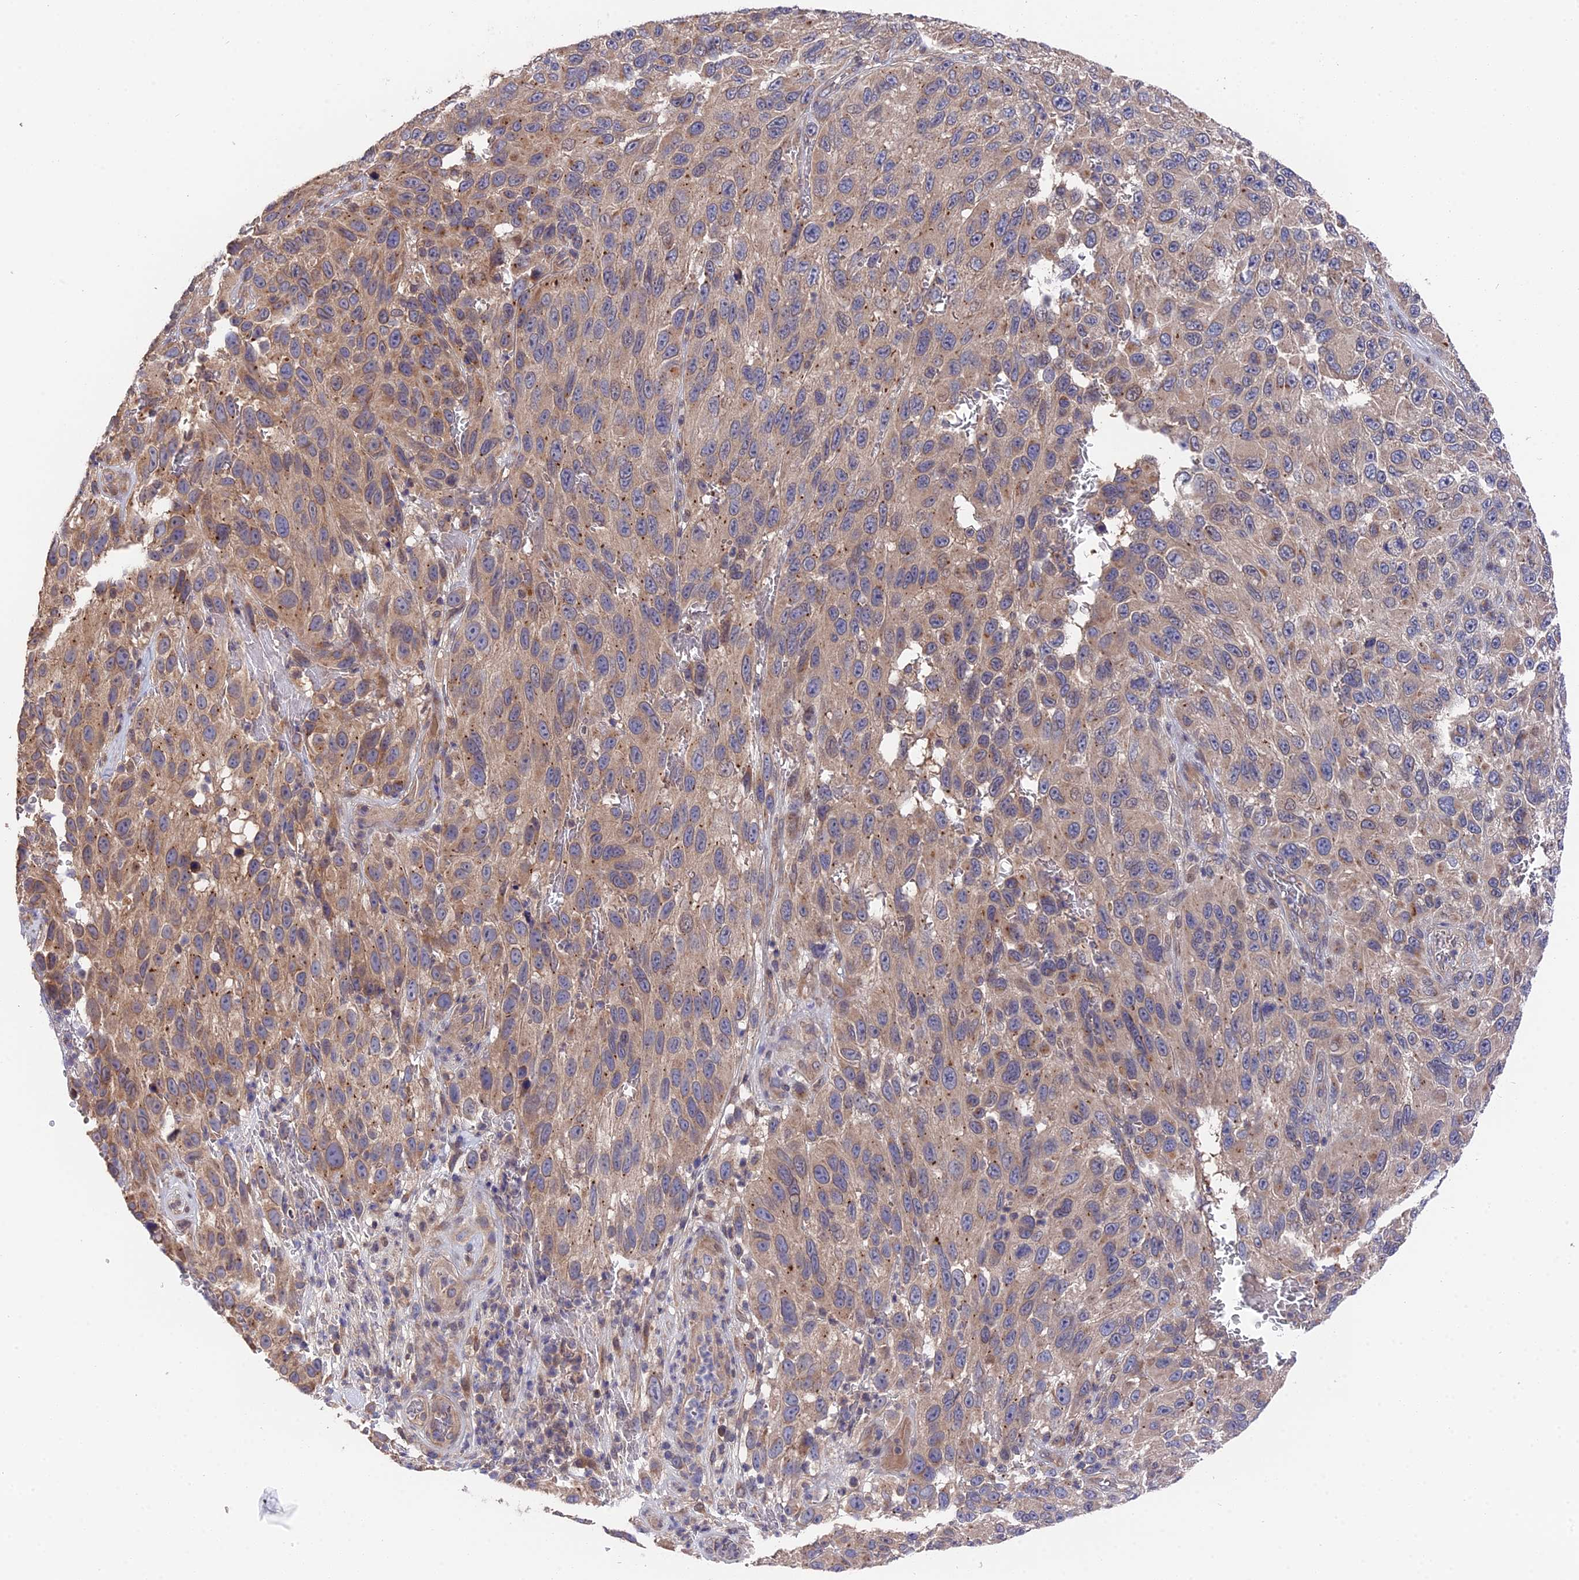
{"staining": {"intensity": "weak", "quantity": ">75%", "location": "cytoplasmic/membranous"}, "tissue": "melanoma", "cell_type": "Tumor cells", "image_type": "cancer", "snomed": [{"axis": "morphology", "description": "Malignant melanoma, NOS"}, {"axis": "topography", "description": "Skin"}], "caption": "IHC photomicrograph of neoplastic tissue: human malignant melanoma stained using immunohistochemistry shows low levels of weak protein expression localized specifically in the cytoplasmic/membranous of tumor cells, appearing as a cytoplasmic/membranous brown color.", "gene": "ZCCHC2", "patient": {"sex": "female", "age": 96}}